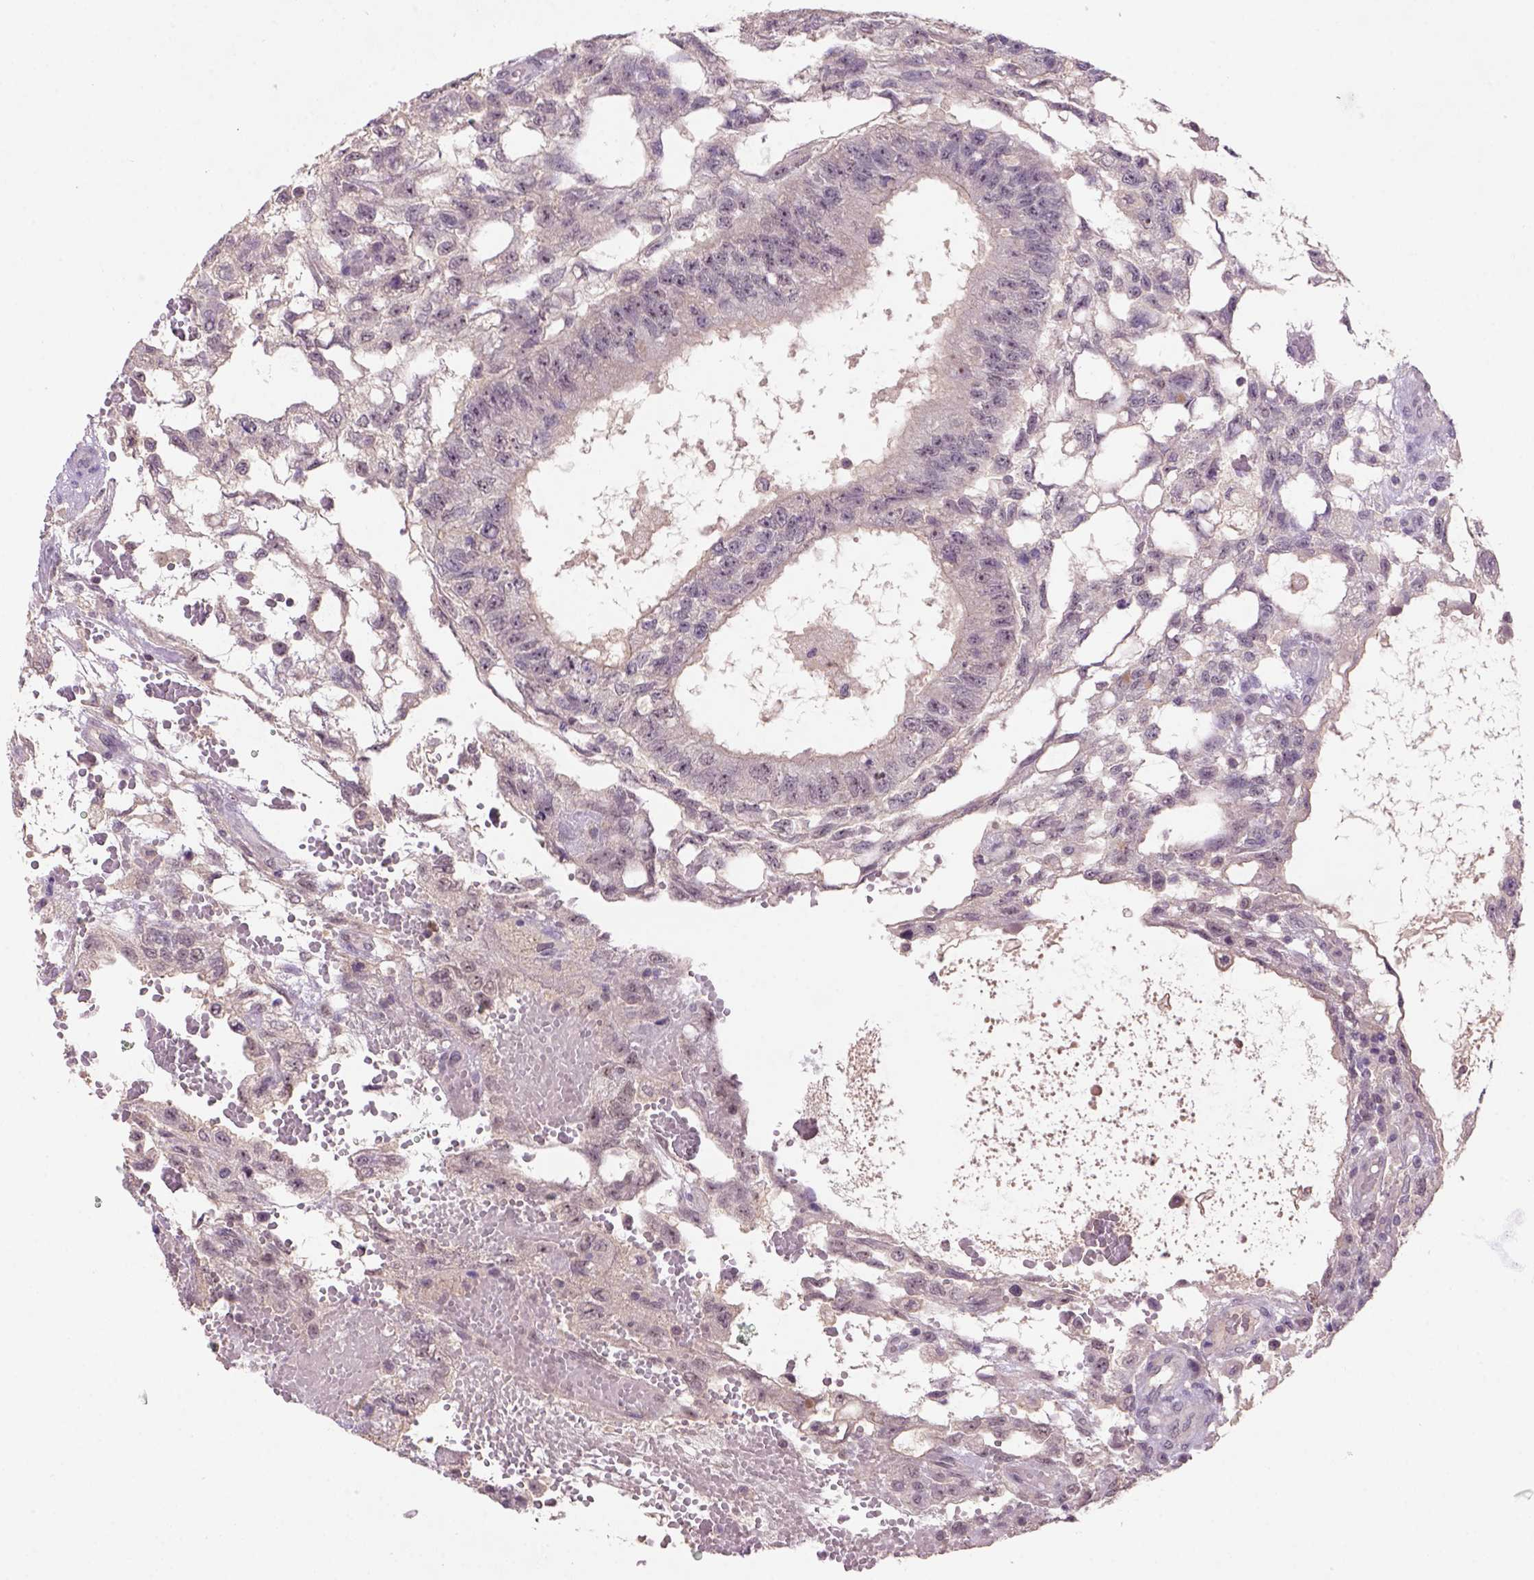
{"staining": {"intensity": "weak", "quantity": ">75%", "location": "cytoplasmic/membranous,nuclear"}, "tissue": "testis cancer", "cell_type": "Tumor cells", "image_type": "cancer", "snomed": [{"axis": "morphology", "description": "Carcinoma, Embryonal, NOS"}, {"axis": "topography", "description": "Testis"}], "caption": "Immunohistochemical staining of human testis embryonal carcinoma reveals weak cytoplasmic/membranous and nuclear protein staining in approximately >75% of tumor cells.", "gene": "SCML4", "patient": {"sex": "male", "age": 32}}